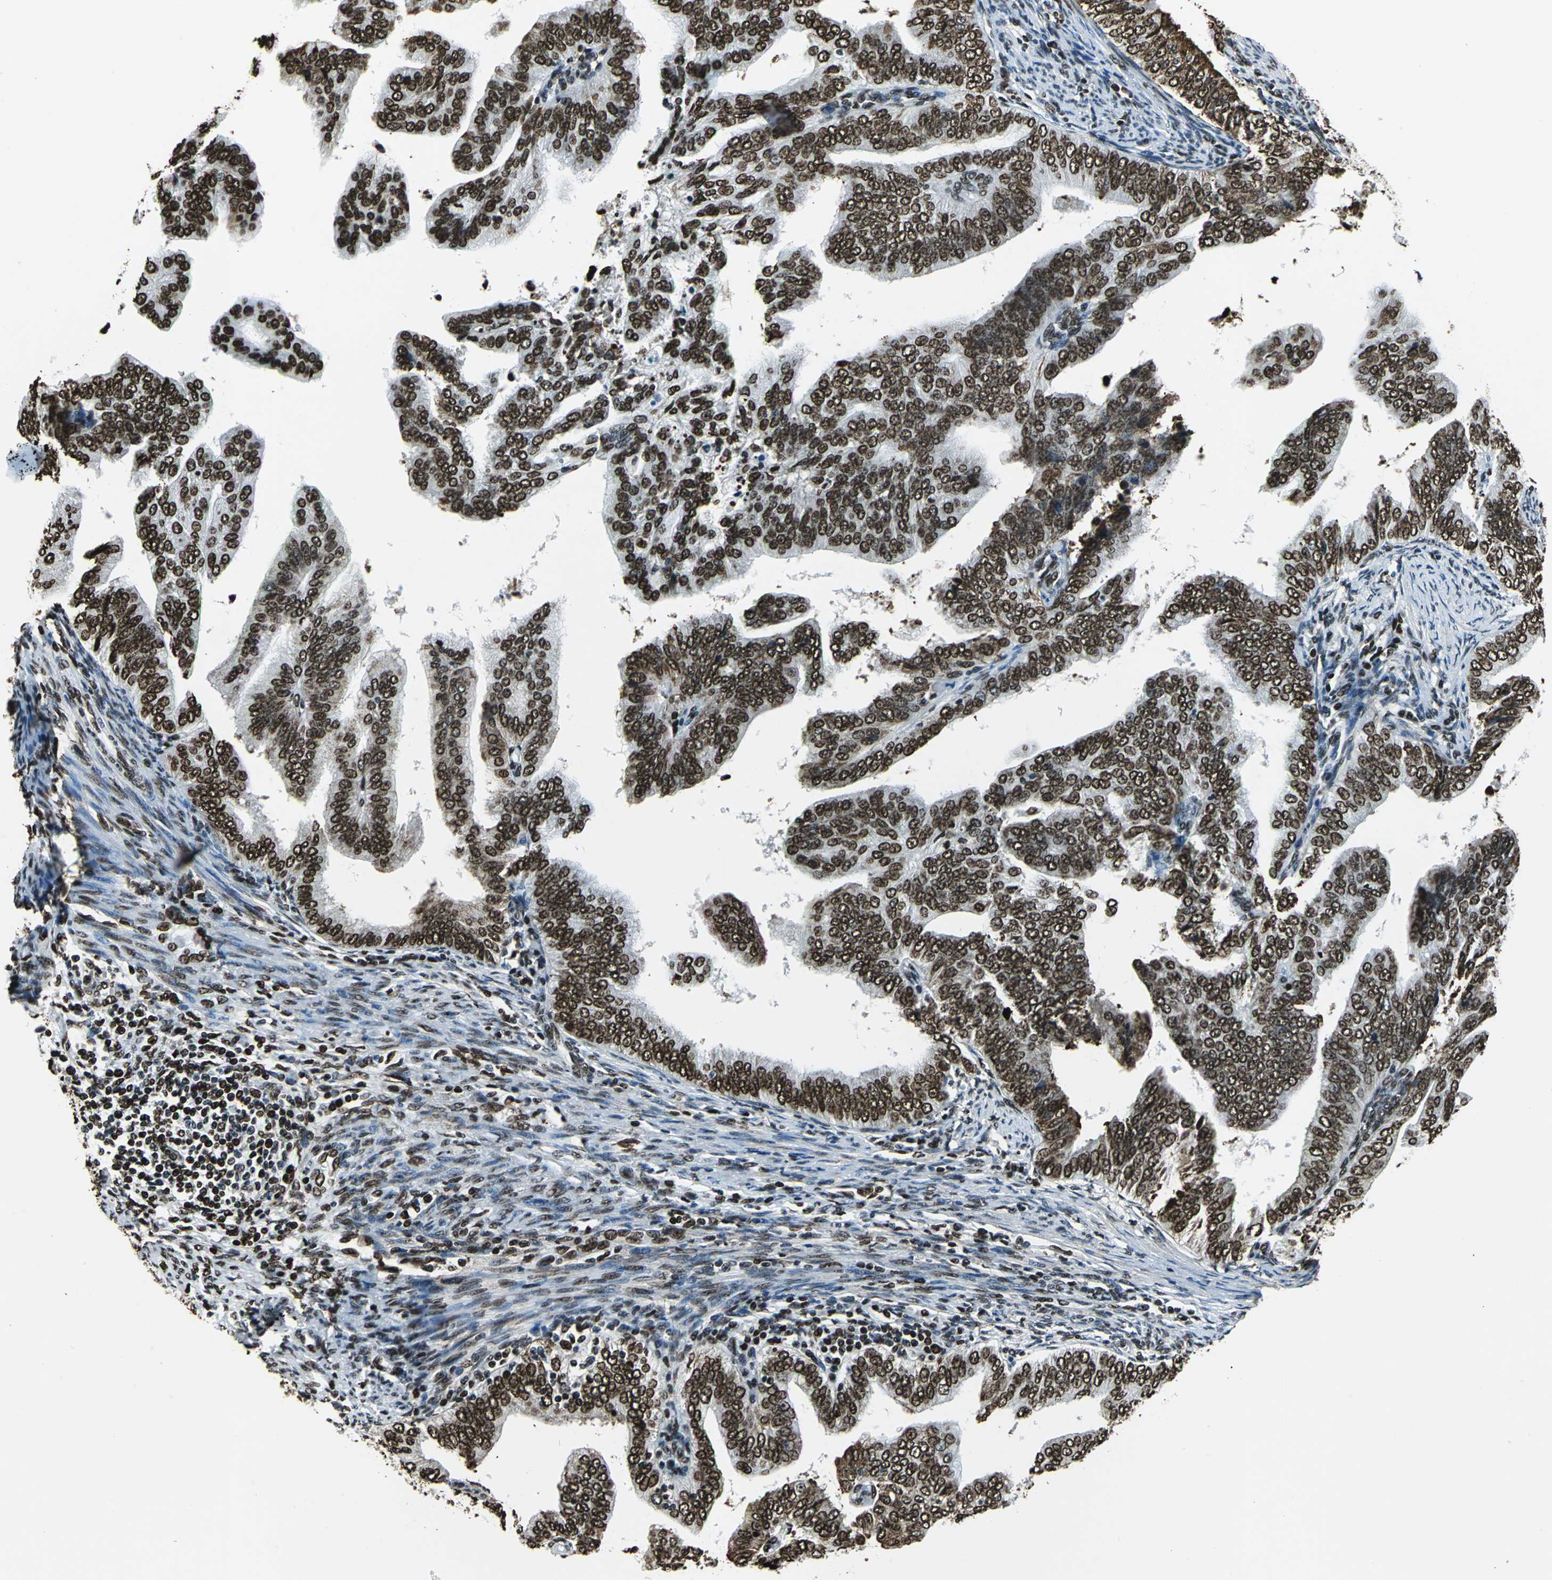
{"staining": {"intensity": "strong", "quantity": ">75%", "location": "nuclear"}, "tissue": "endometrial cancer", "cell_type": "Tumor cells", "image_type": "cancer", "snomed": [{"axis": "morphology", "description": "Adenocarcinoma, NOS"}, {"axis": "topography", "description": "Endometrium"}], "caption": "Immunohistochemical staining of endometrial cancer (adenocarcinoma) exhibits high levels of strong nuclear protein staining in about >75% of tumor cells.", "gene": "APEX1", "patient": {"sex": "female", "age": 58}}